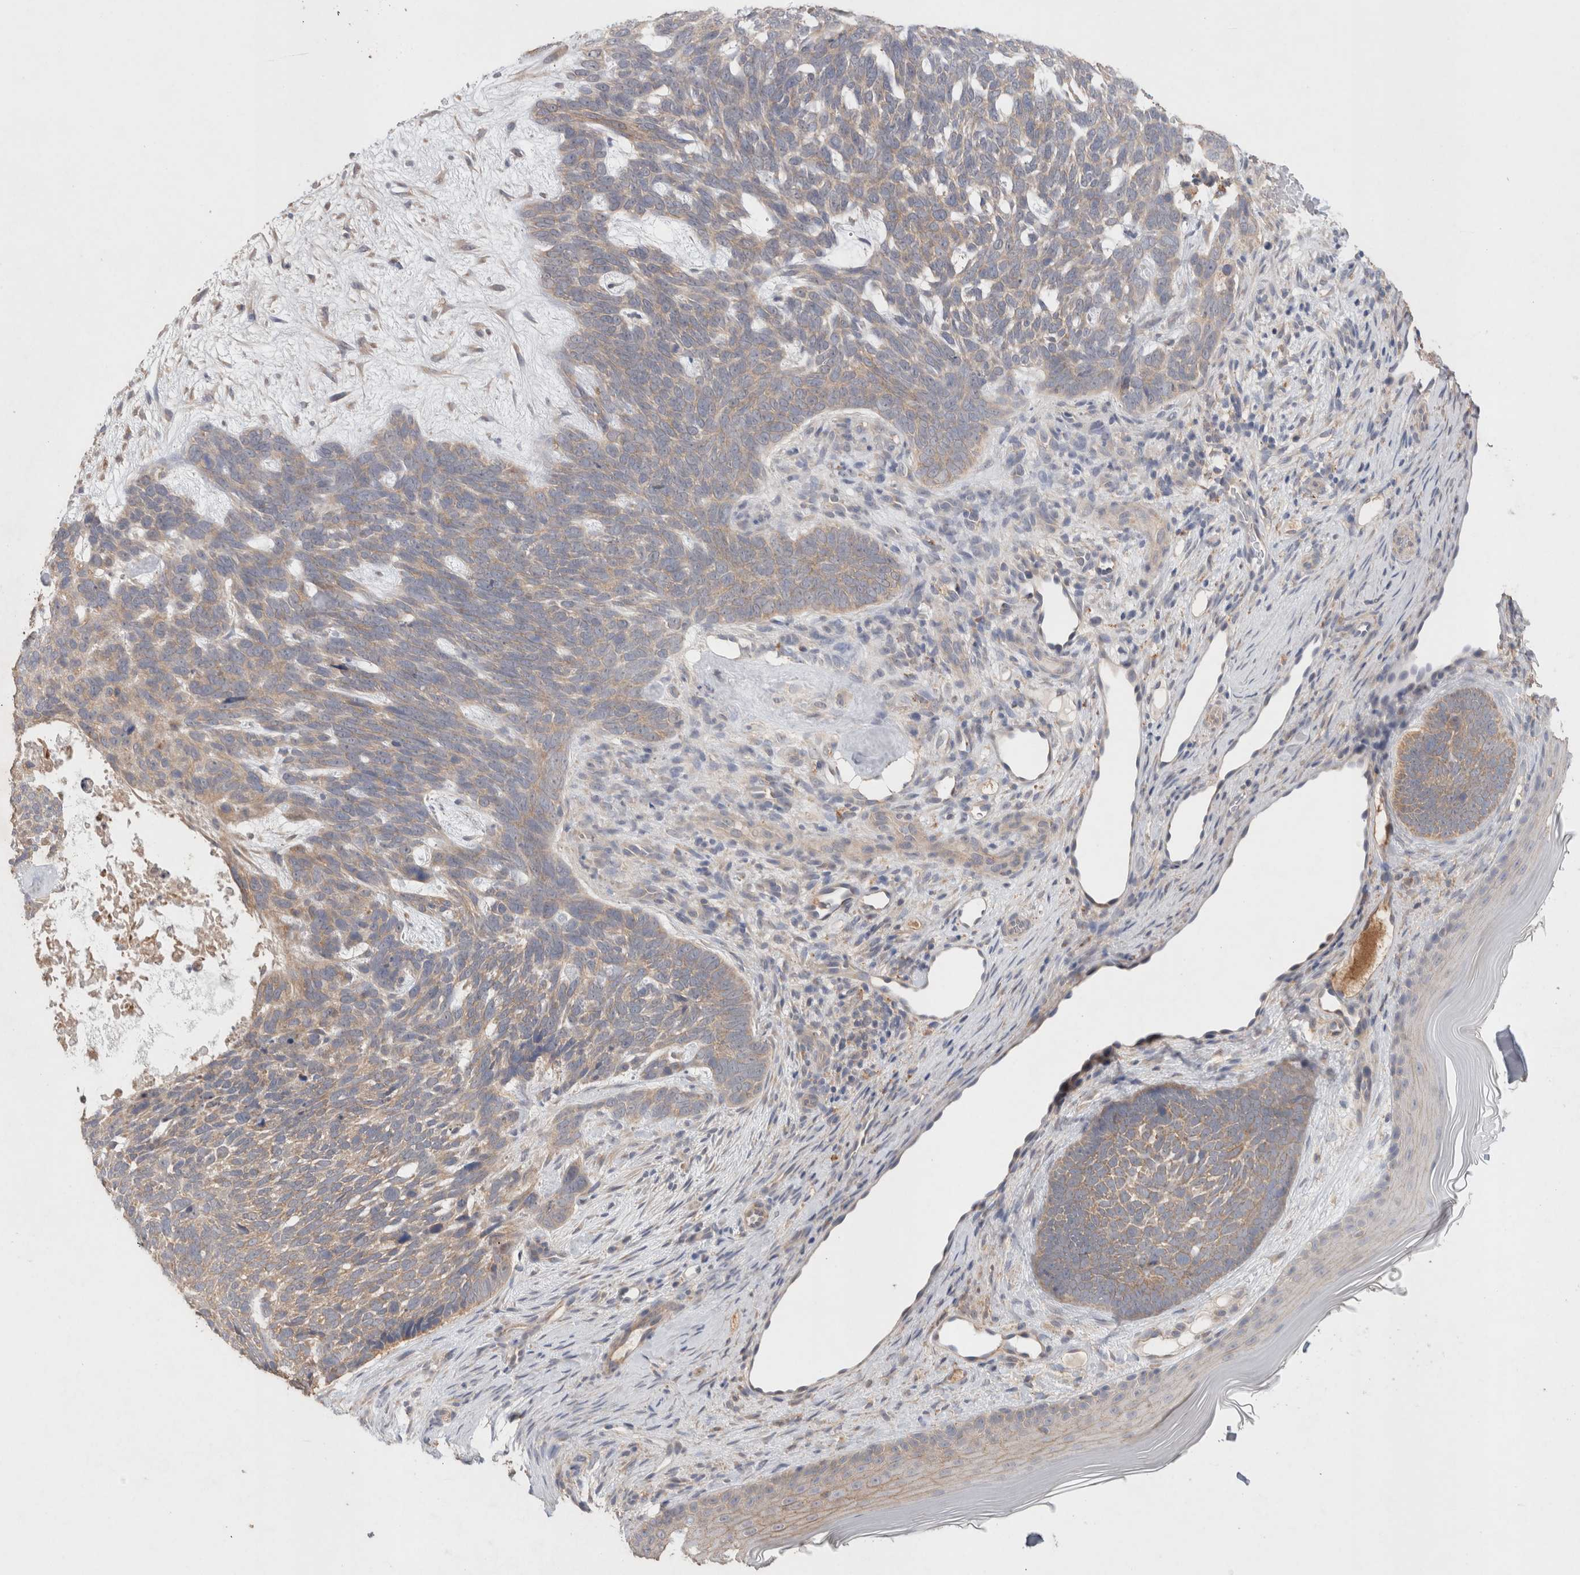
{"staining": {"intensity": "weak", "quantity": ">75%", "location": "cytoplasmic/membranous"}, "tissue": "skin cancer", "cell_type": "Tumor cells", "image_type": "cancer", "snomed": [{"axis": "morphology", "description": "Basal cell carcinoma"}, {"axis": "topography", "description": "Skin"}], "caption": "There is low levels of weak cytoplasmic/membranous expression in tumor cells of skin cancer, as demonstrated by immunohistochemical staining (brown color).", "gene": "RAB14", "patient": {"sex": "female", "age": 85}}